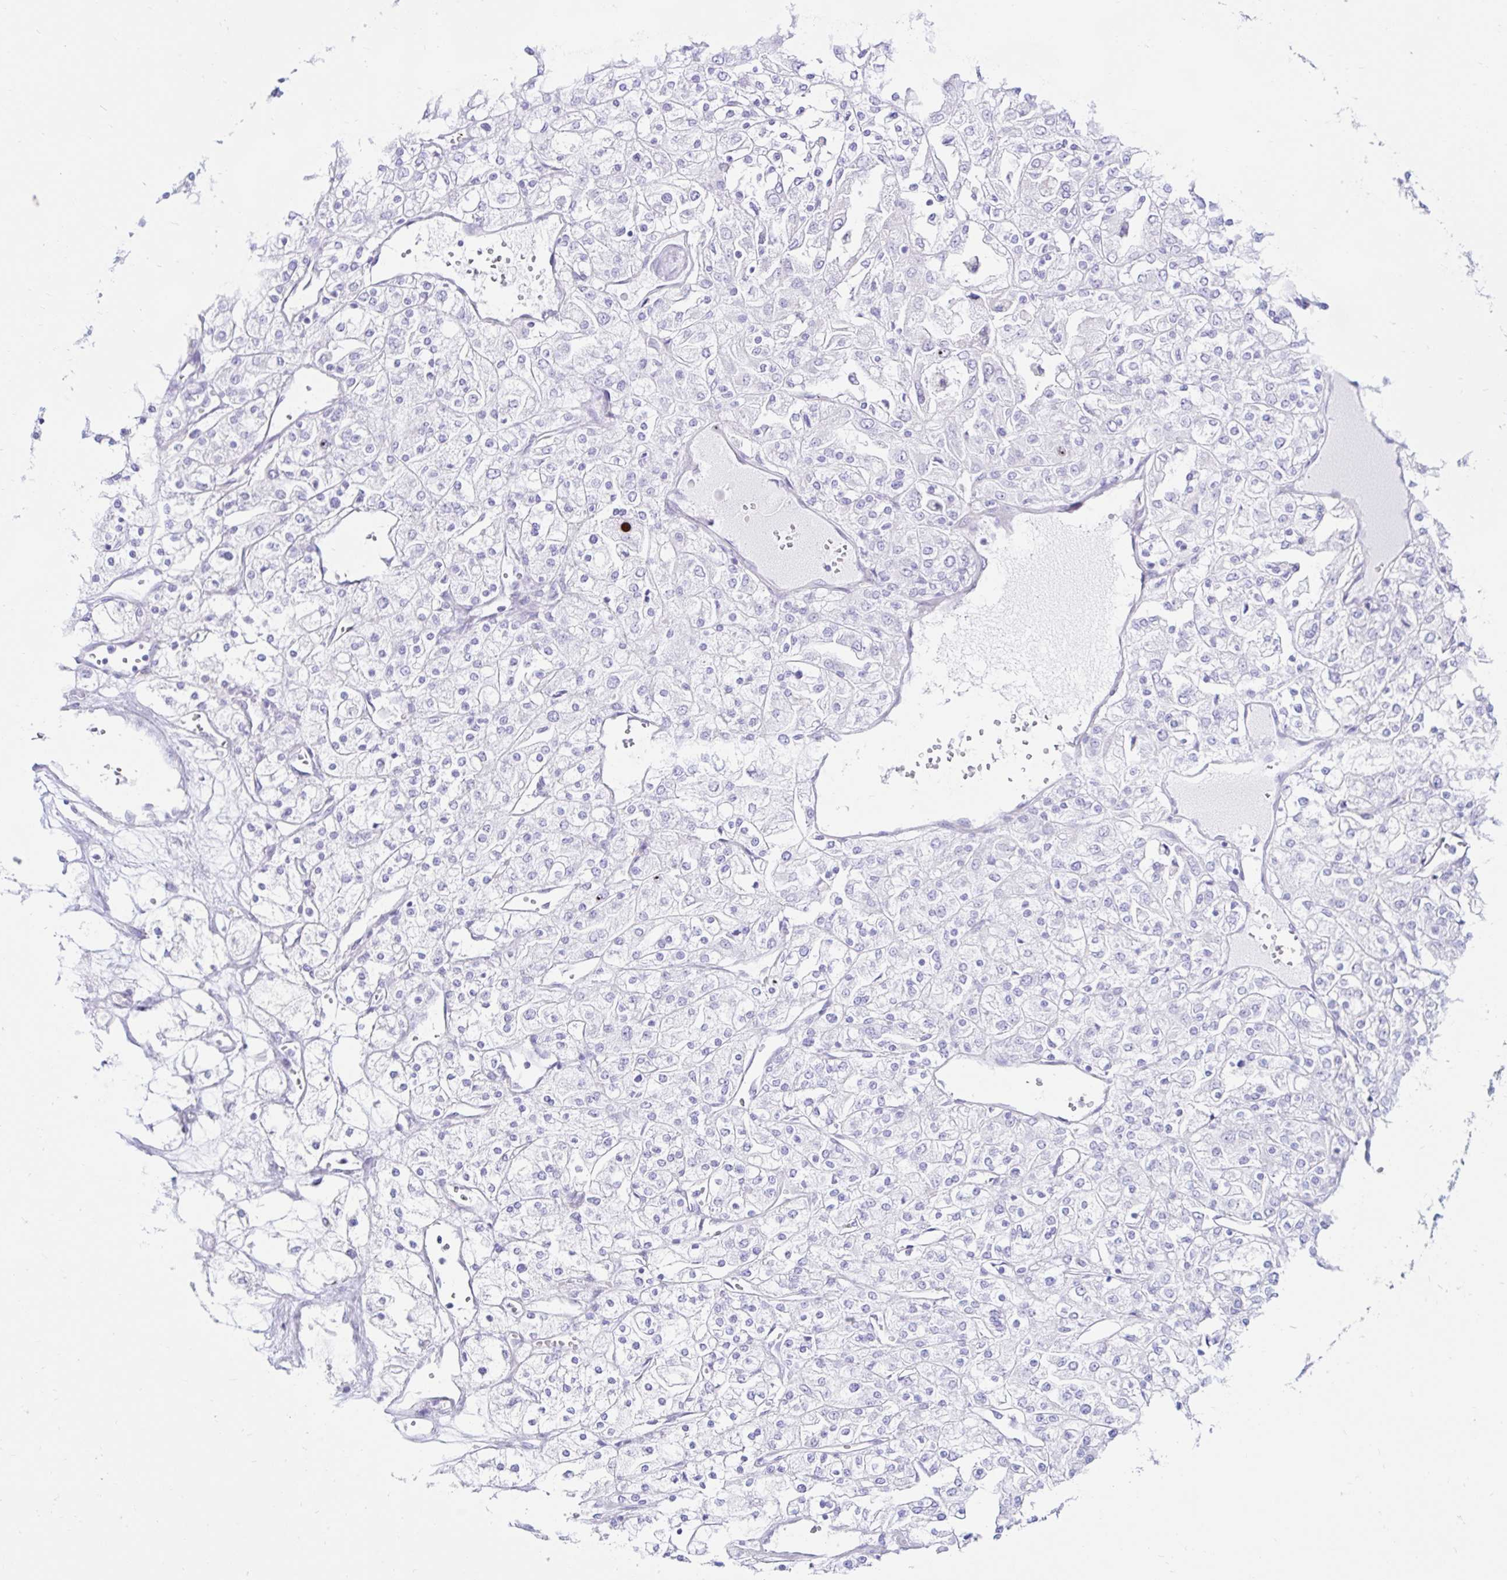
{"staining": {"intensity": "negative", "quantity": "none", "location": "none"}, "tissue": "renal cancer", "cell_type": "Tumor cells", "image_type": "cancer", "snomed": [{"axis": "morphology", "description": "Adenocarcinoma, NOS"}, {"axis": "topography", "description": "Kidney"}], "caption": "There is no significant staining in tumor cells of renal cancer.", "gene": "BEST1", "patient": {"sex": "male", "age": 80}}